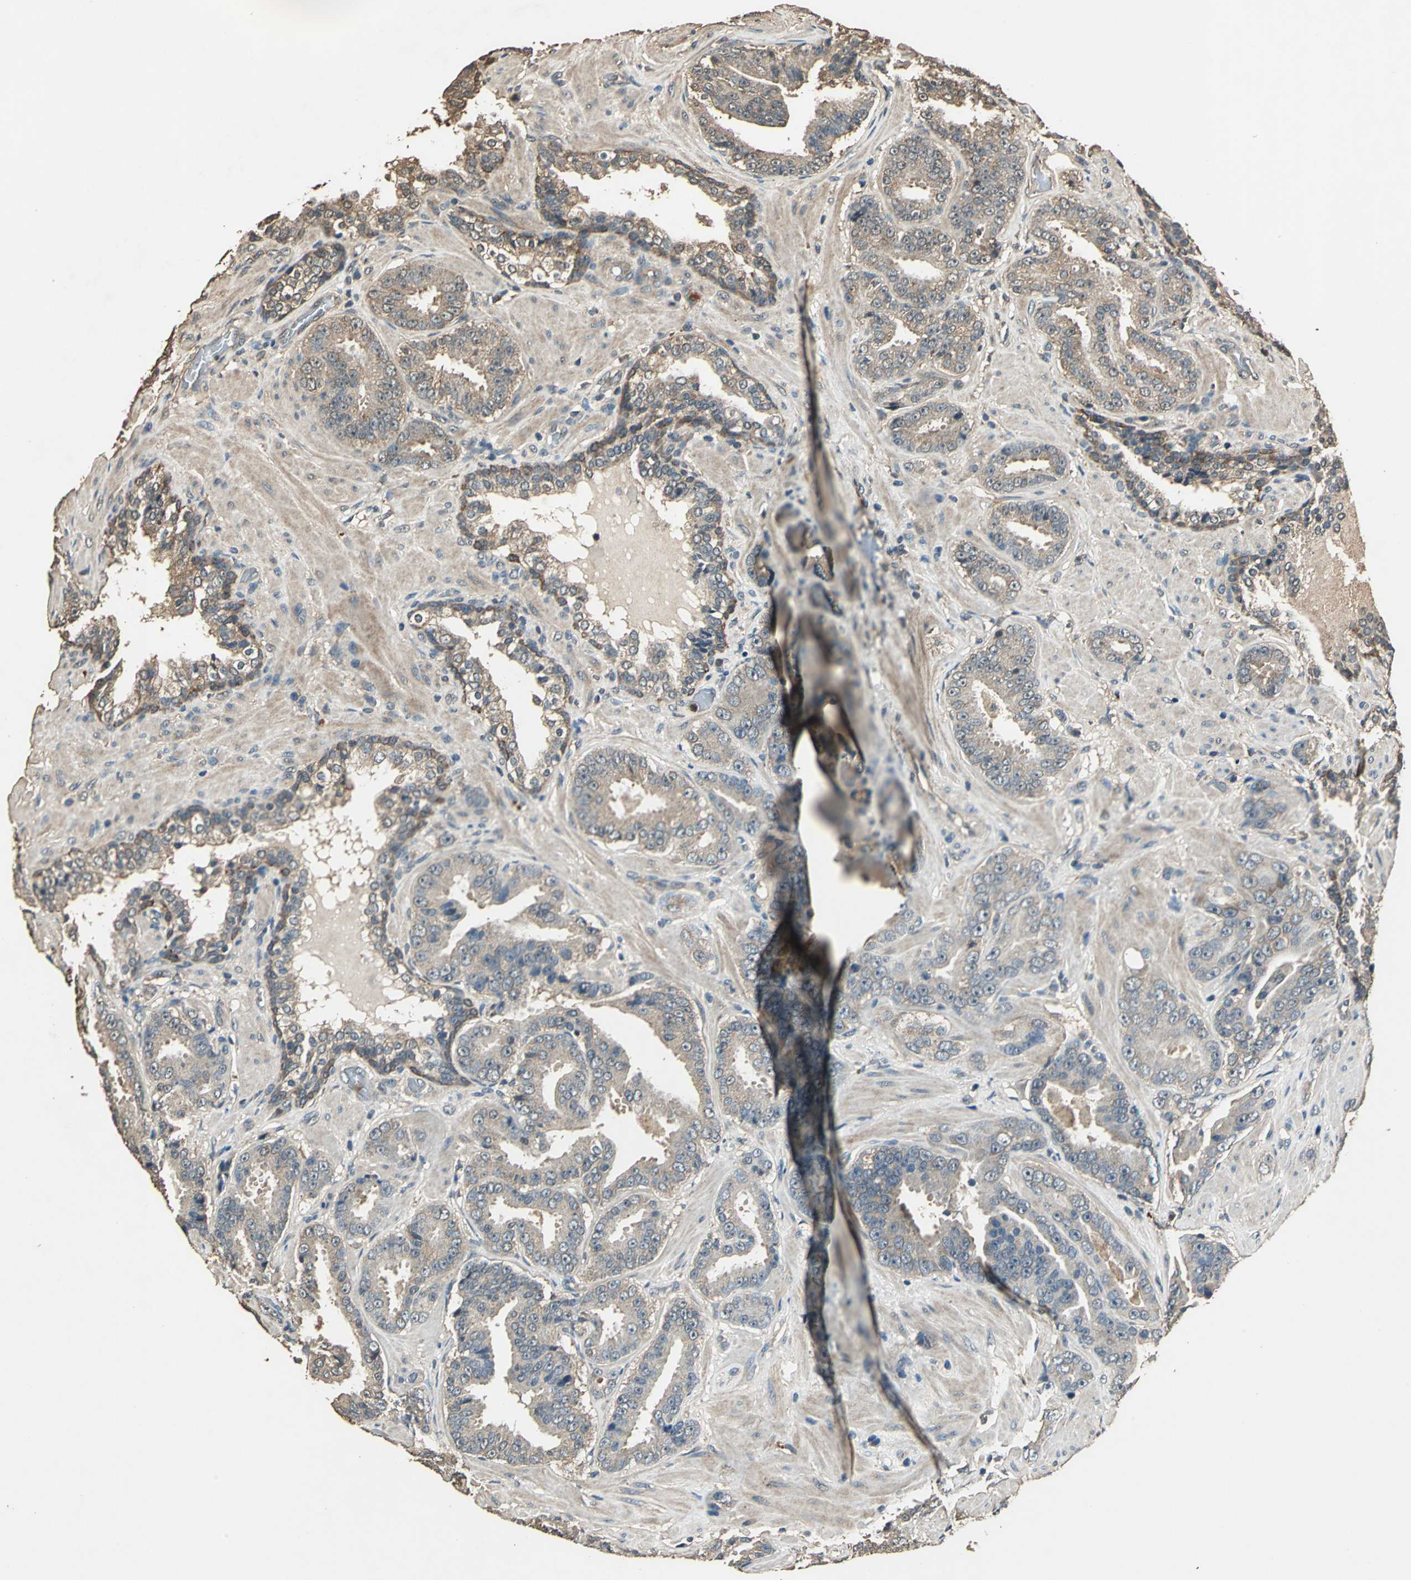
{"staining": {"intensity": "moderate", "quantity": ">75%", "location": "cytoplasmic/membranous"}, "tissue": "prostate cancer", "cell_type": "Tumor cells", "image_type": "cancer", "snomed": [{"axis": "morphology", "description": "Adenocarcinoma, Low grade"}, {"axis": "topography", "description": "Prostate"}], "caption": "Immunohistochemistry histopathology image of neoplastic tissue: prostate adenocarcinoma (low-grade) stained using IHC reveals medium levels of moderate protein expression localized specifically in the cytoplasmic/membranous of tumor cells, appearing as a cytoplasmic/membranous brown color.", "gene": "TMPRSS4", "patient": {"sex": "male", "age": 59}}